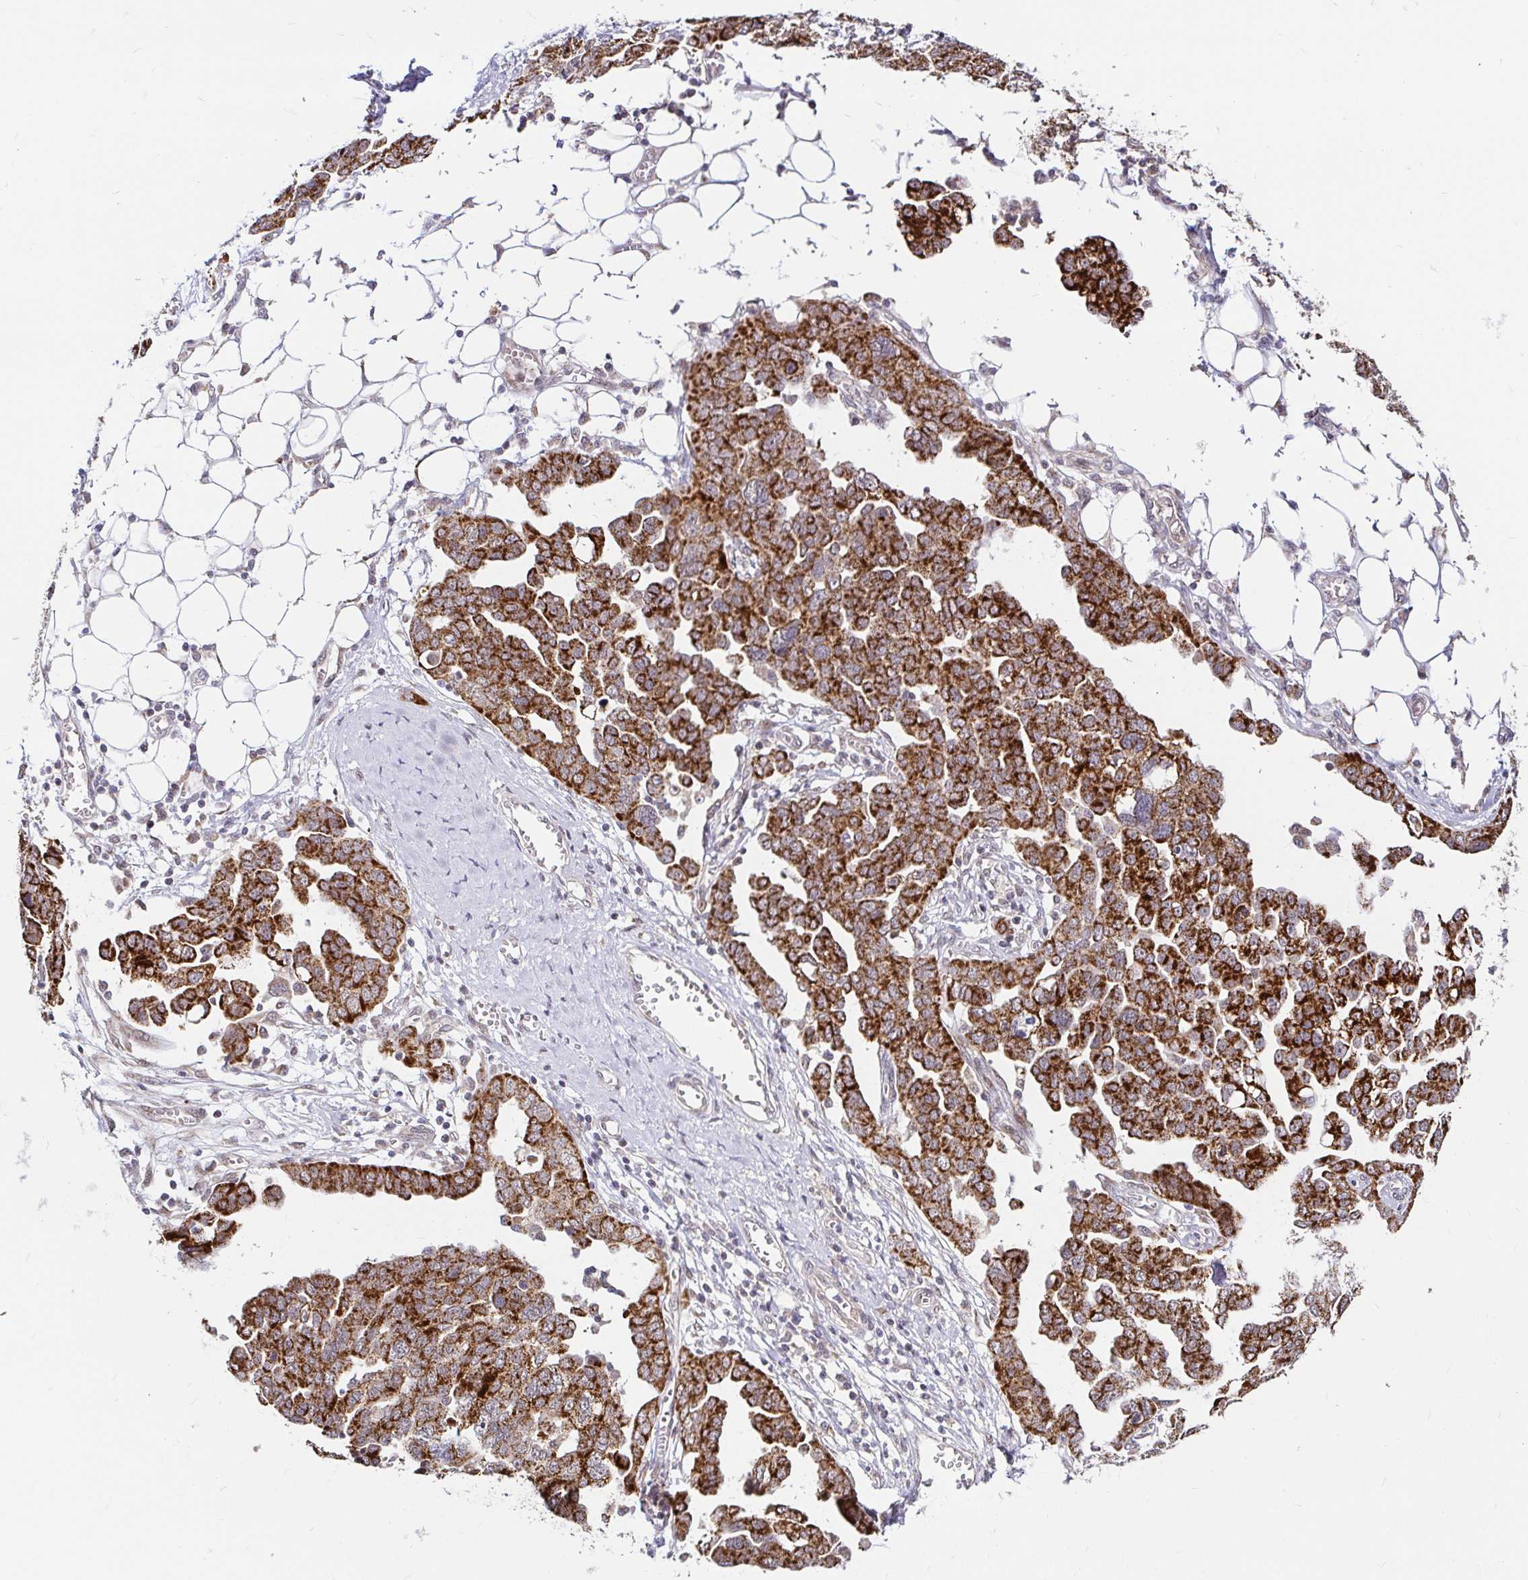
{"staining": {"intensity": "strong", "quantity": ">75%", "location": "cytoplasmic/membranous"}, "tissue": "ovarian cancer", "cell_type": "Tumor cells", "image_type": "cancer", "snomed": [{"axis": "morphology", "description": "Cystadenocarcinoma, serous, NOS"}, {"axis": "topography", "description": "Ovary"}], "caption": "Immunohistochemistry (IHC) of human ovarian cancer reveals high levels of strong cytoplasmic/membranous positivity in about >75% of tumor cells.", "gene": "TIMM50", "patient": {"sex": "female", "age": 59}}